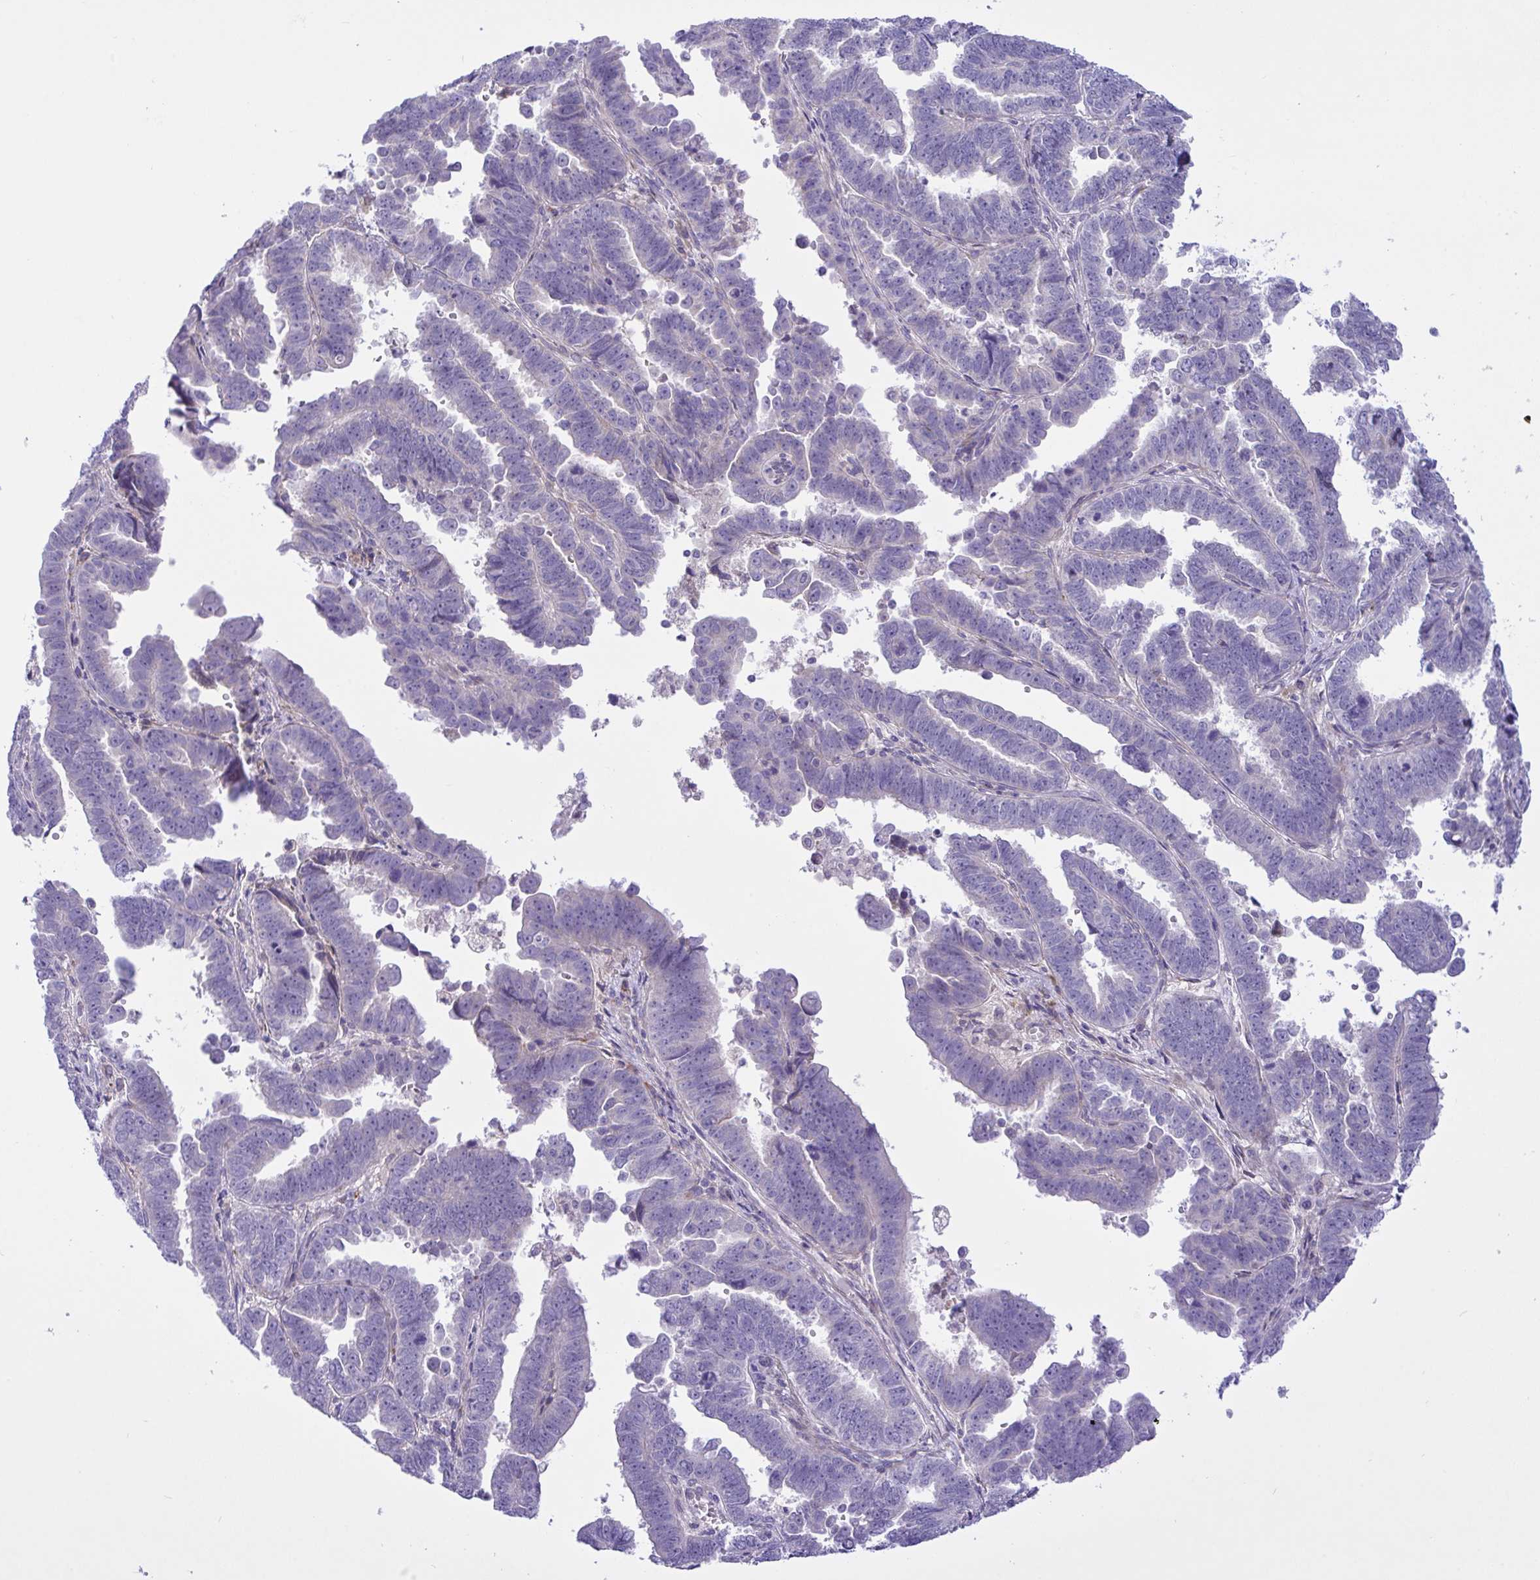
{"staining": {"intensity": "negative", "quantity": "none", "location": "none"}, "tissue": "endometrial cancer", "cell_type": "Tumor cells", "image_type": "cancer", "snomed": [{"axis": "morphology", "description": "Adenocarcinoma, NOS"}, {"axis": "topography", "description": "Endometrium"}], "caption": "A micrograph of human endometrial adenocarcinoma is negative for staining in tumor cells. (Brightfield microscopy of DAB (3,3'-diaminobenzidine) immunohistochemistry (IHC) at high magnification).", "gene": "FAM86B1", "patient": {"sex": "female", "age": 75}}